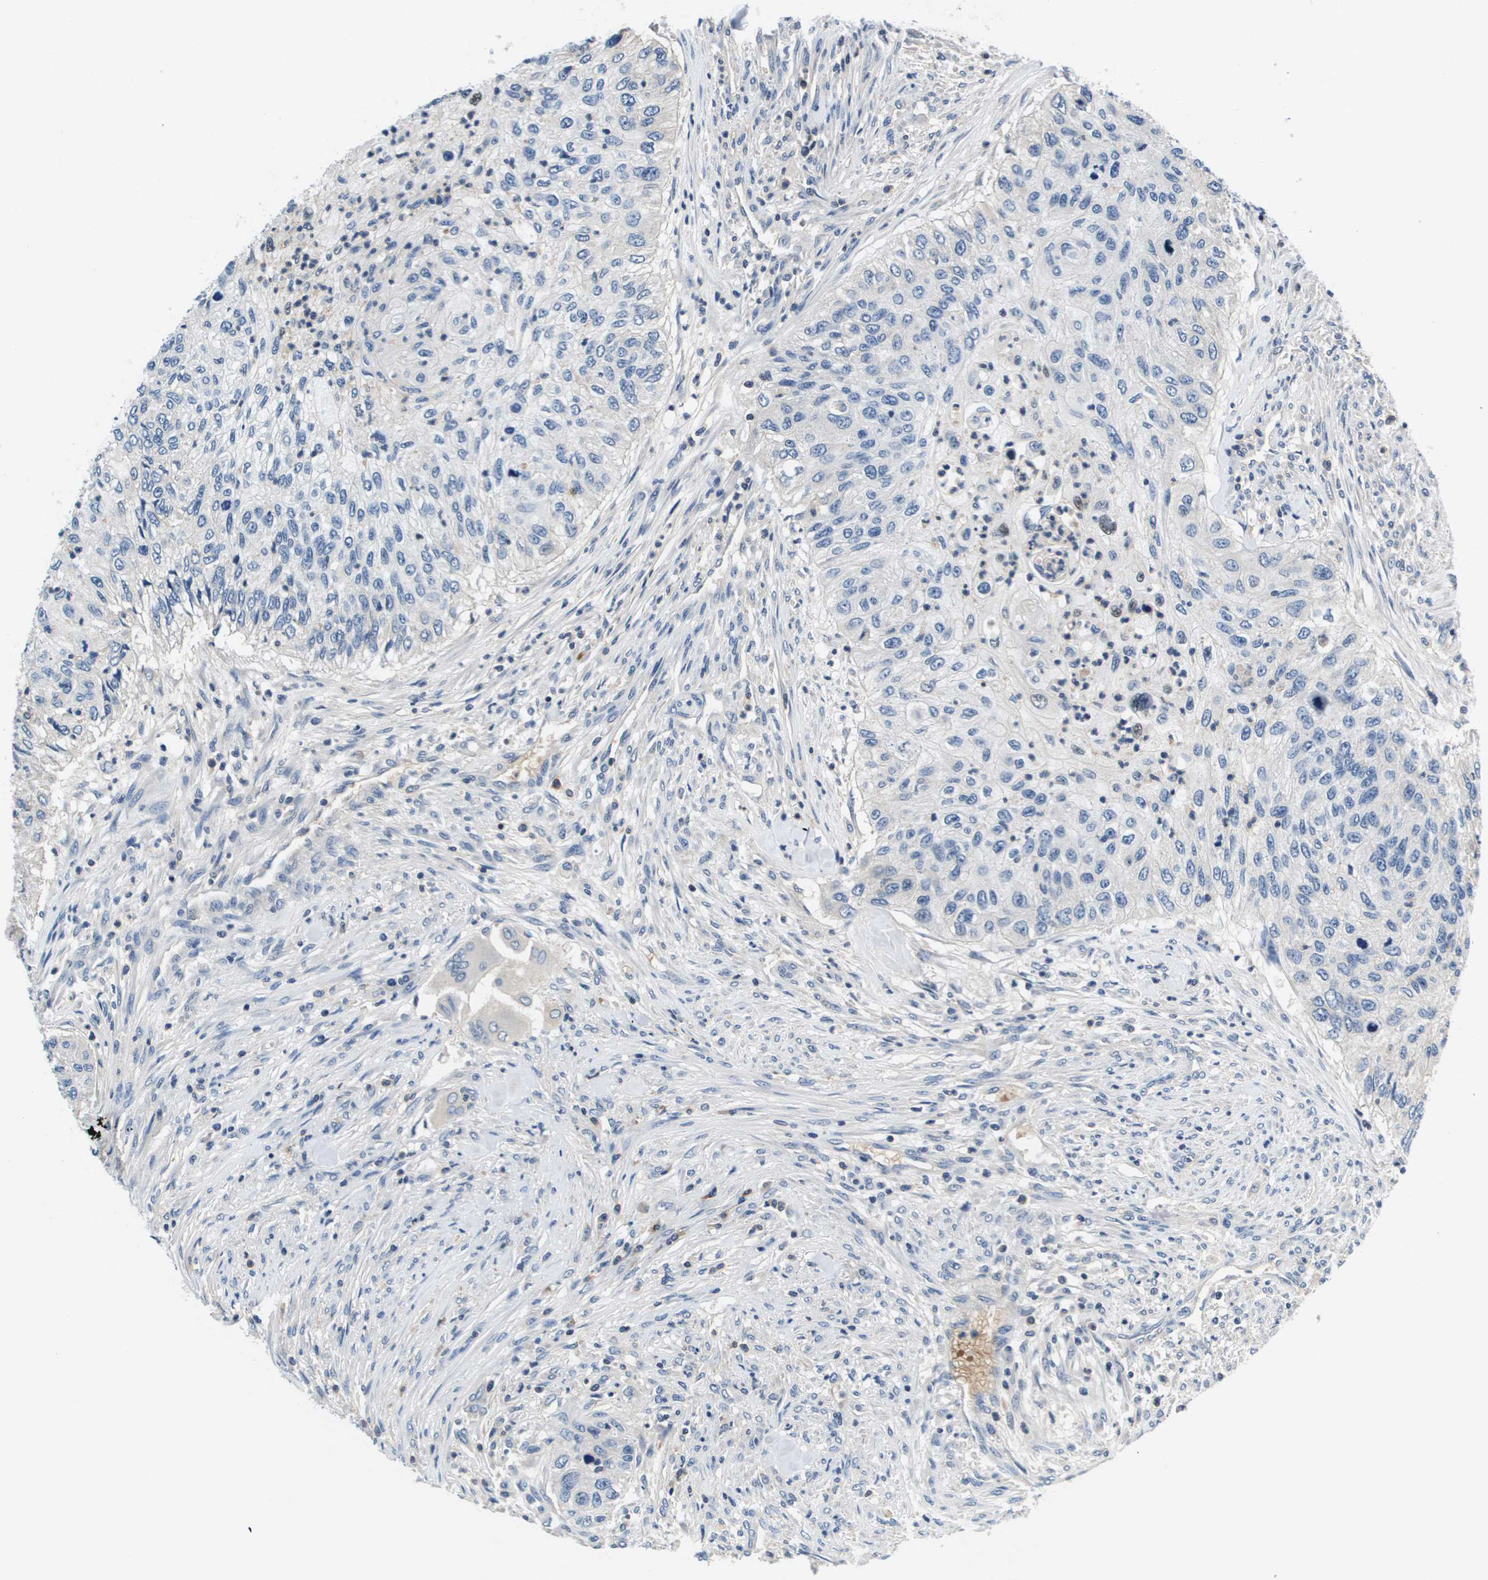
{"staining": {"intensity": "negative", "quantity": "none", "location": "none"}, "tissue": "urothelial cancer", "cell_type": "Tumor cells", "image_type": "cancer", "snomed": [{"axis": "morphology", "description": "Urothelial carcinoma, High grade"}, {"axis": "topography", "description": "Urinary bladder"}], "caption": "Photomicrograph shows no significant protein staining in tumor cells of urothelial cancer.", "gene": "KCNQ5", "patient": {"sex": "female", "age": 60}}